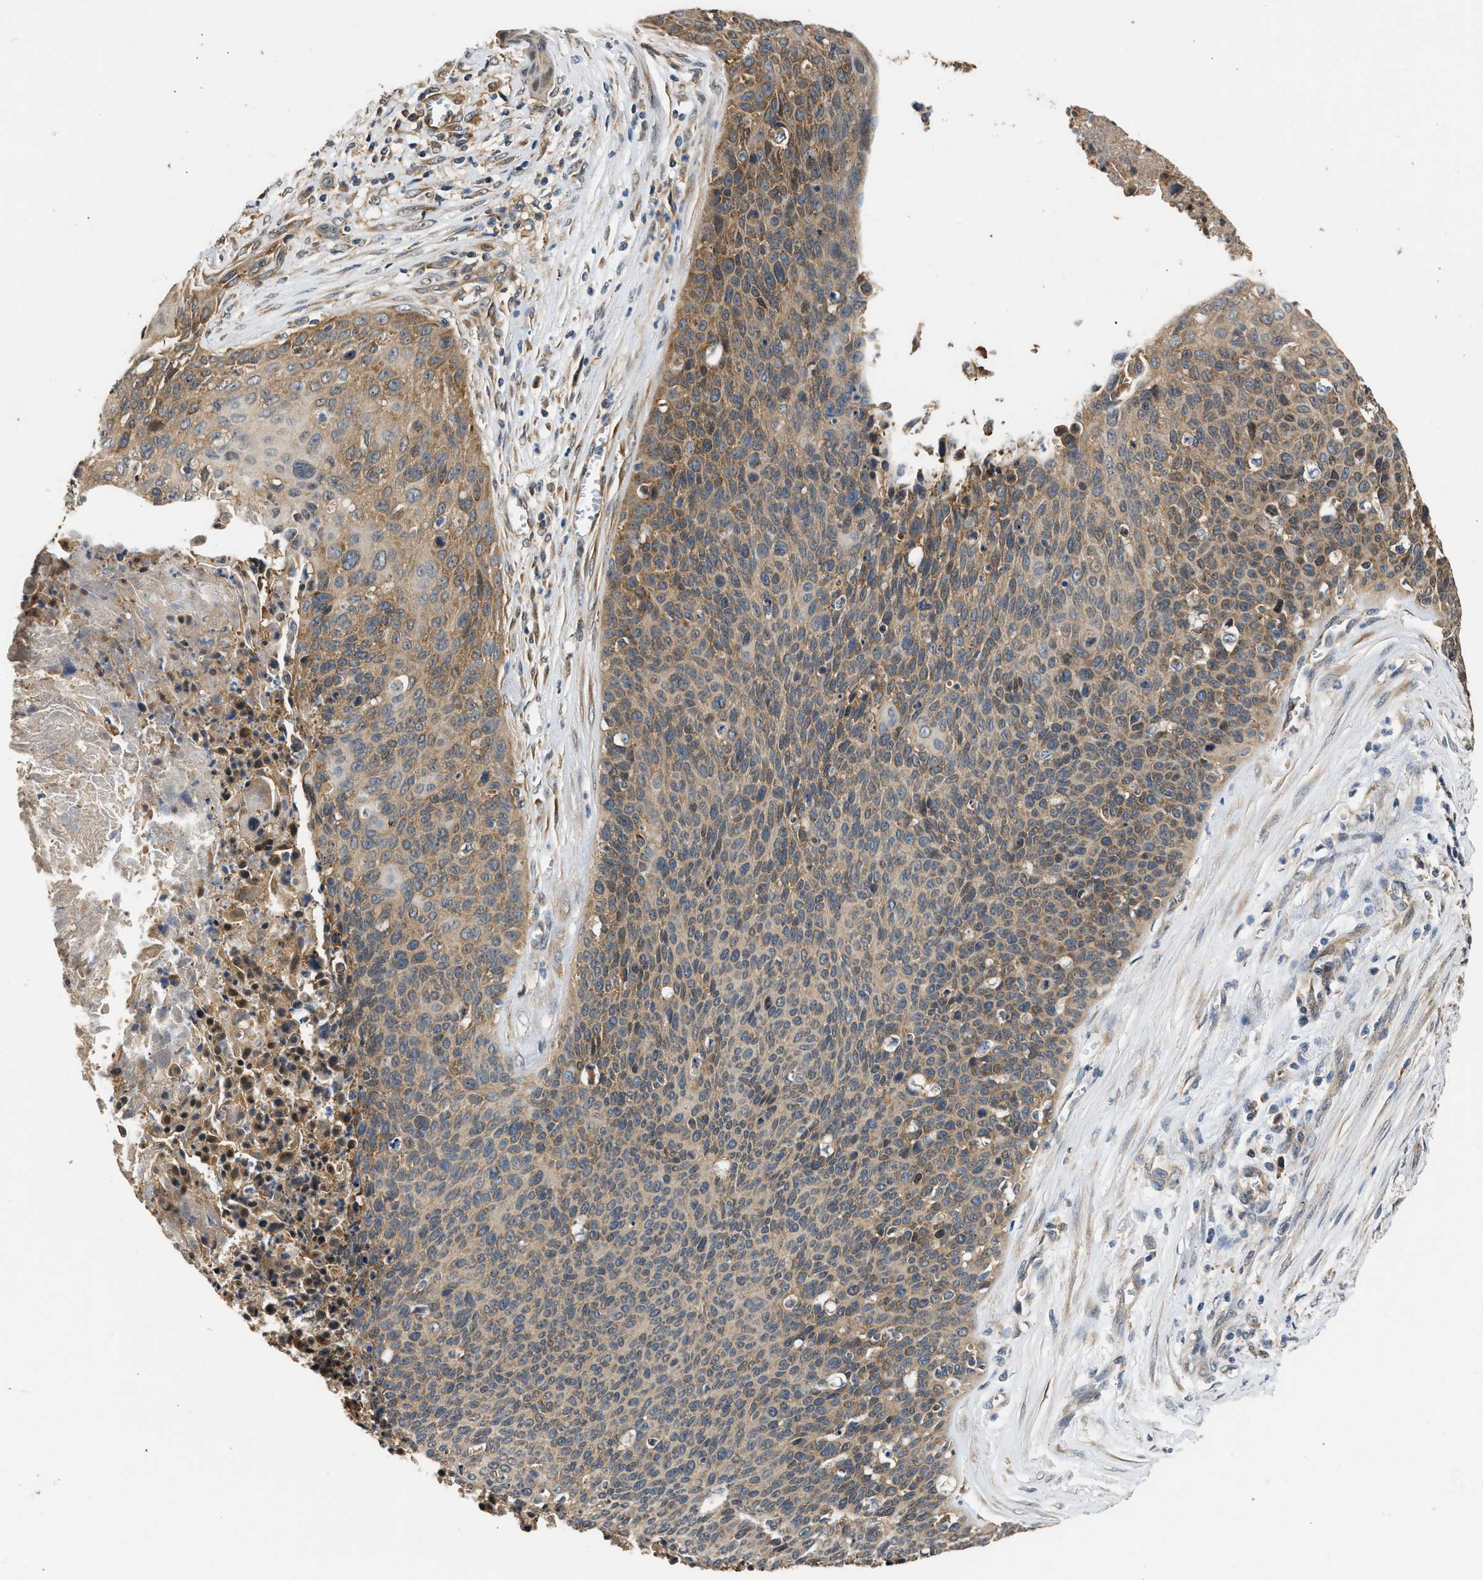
{"staining": {"intensity": "moderate", "quantity": ">75%", "location": "cytoplasmic/membranous"}, "tissue": "cervical cancer", "cell_type": "Tumor cells", "image_type": "cancer", "snomed": [{"axis": "morphology", "description": "Squamous cell carcinoma, NOS"}, {"axis": "topography", "description": "Cervix"}], "caption": "Protein analysis of cervical cancer tissue demonstrates moderate cytoplasmic/membranous positivity in about >75% of tumor cells. Nuclei are stained in blue.", "gene": "SLC36A4", "patient": {"sex": "female", "age": 55}}